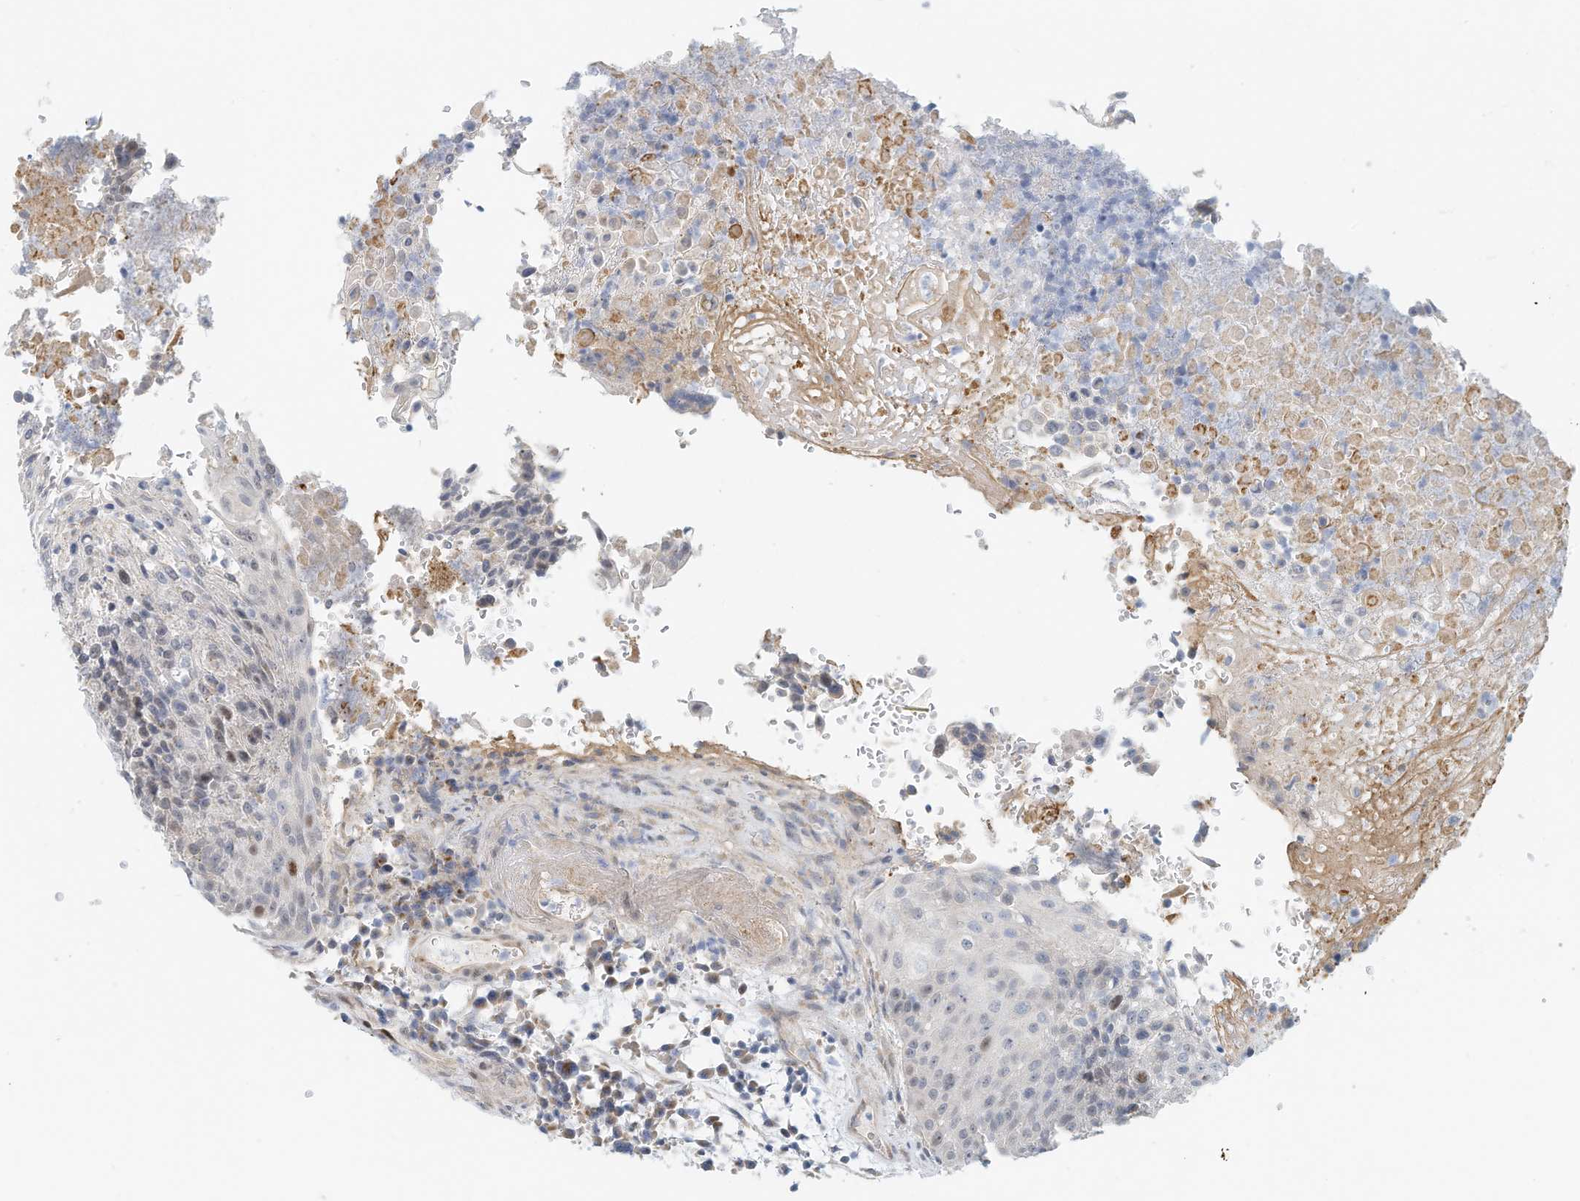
{"staining": {"intensity": "negative", "quantity": "none", "location": "none"}, "tissue": "urothelial cancer", "cell_type": "Tumor cells", "image_type": "cancer", "snomed": [{"axis": "morphology", "description": "Urothelial carcinoma, High grade"}, {"axis": "topography", "description": "Urinary bladder"}], "caption": "IHC micrograph of neoplastic tissue: urothelial carcinoma (high-grade) stained with DAB (3,3'-diaminobenzidine) exhibits no significant protein expression in tumor cells.", "gene": "ARHGAP28", "patient": {"sex": "female", "age": 63}}